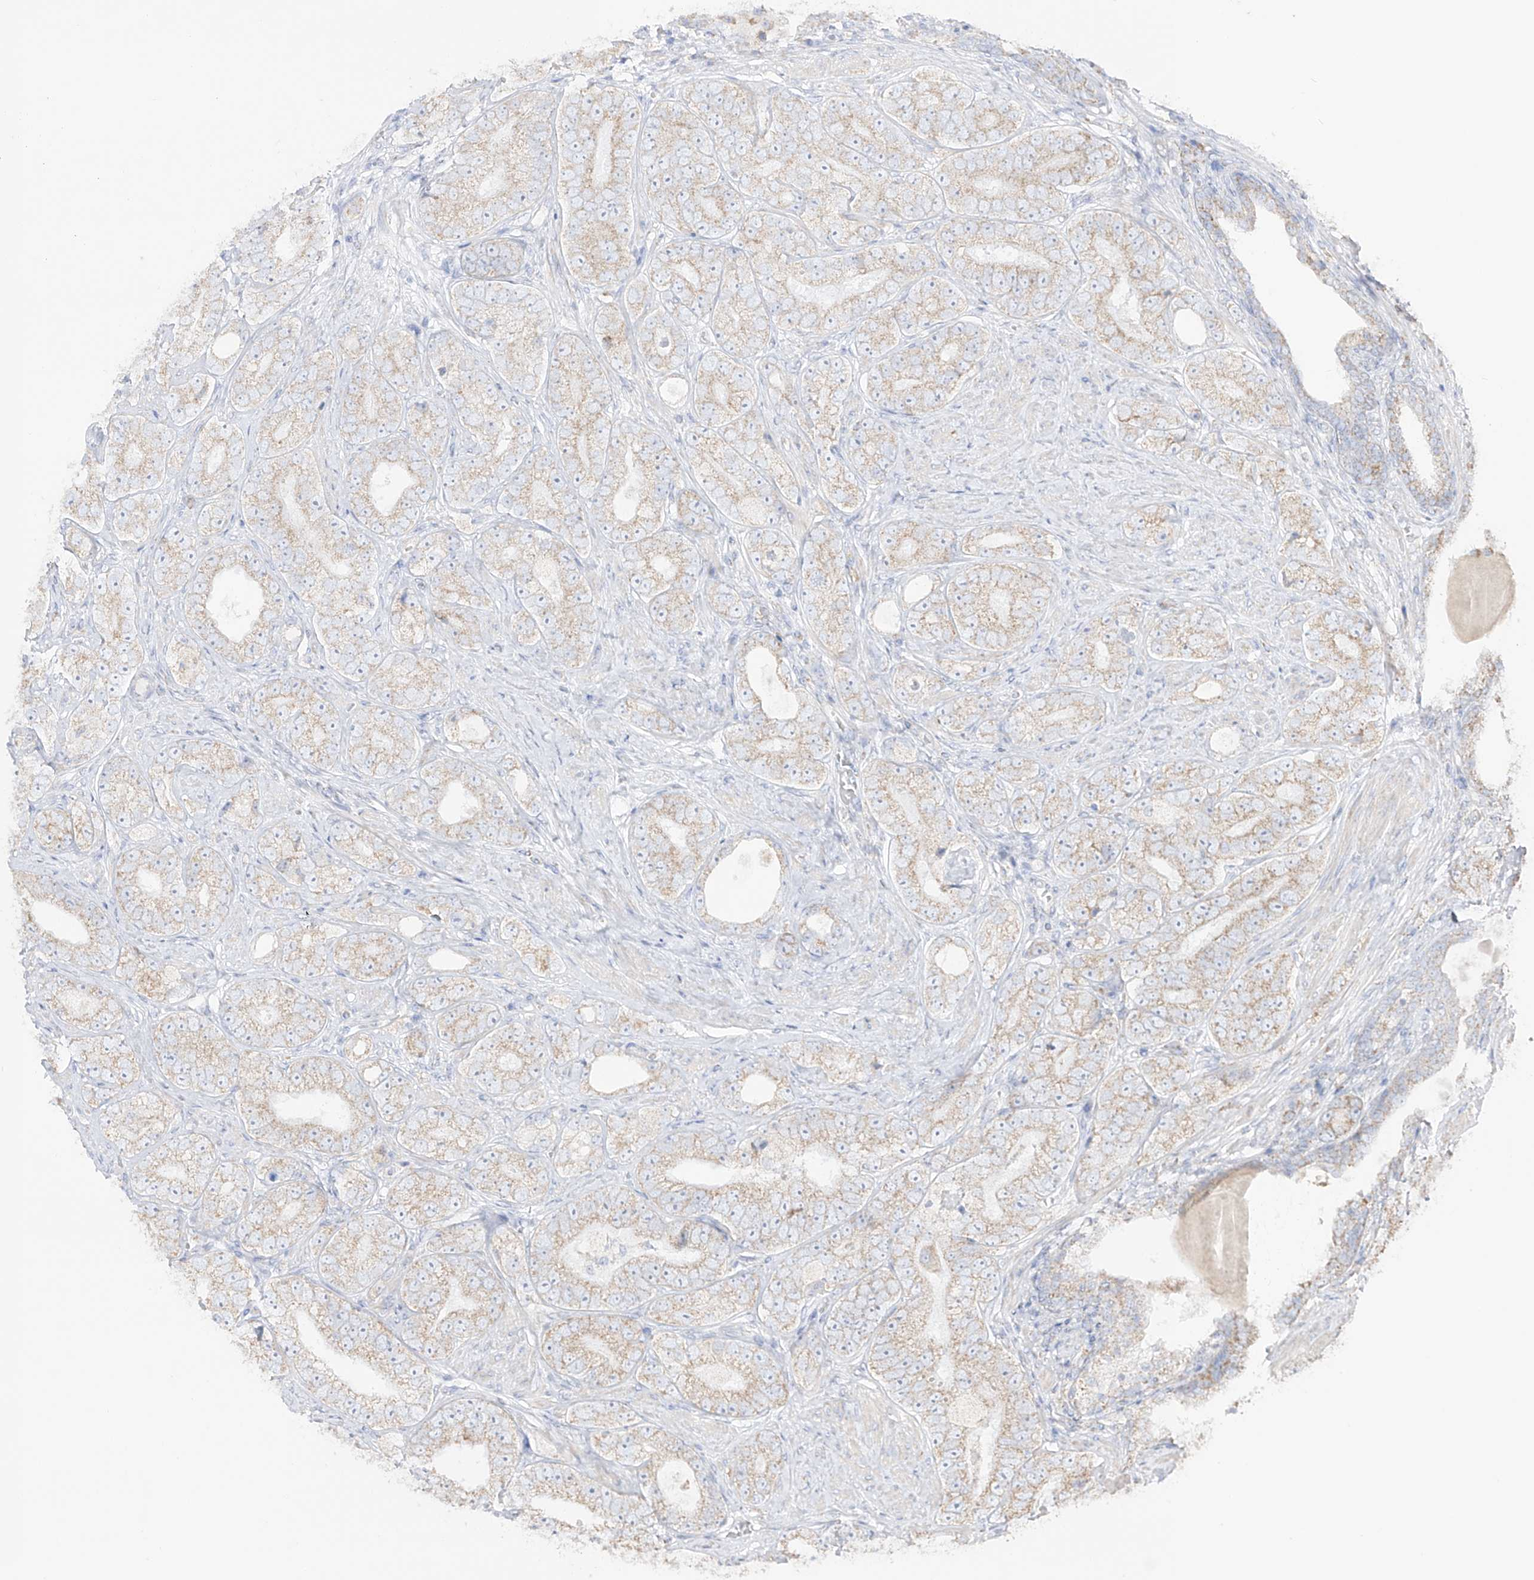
{"staining": {"intensity": "weak", "quantity": "25%-75%", "location": "cytoplasmic/membranous"}, "tissue": "prostate cancer", "cell_type": "Tumor cells", "image_type": "cancer", "snomed": [{"axis": "morphology", "description": "Adenocarcinoma, High grade"}, {"axis": "topography", "description": "Prostate"}], "caption": "Prostate adenocarcinoma (high-grade) stained for a protein displays weak cytoplasmic/membranous positivity in tumor cells.", "gene": "RCHY1", "patient": {"sex": "male", "age": 56}}